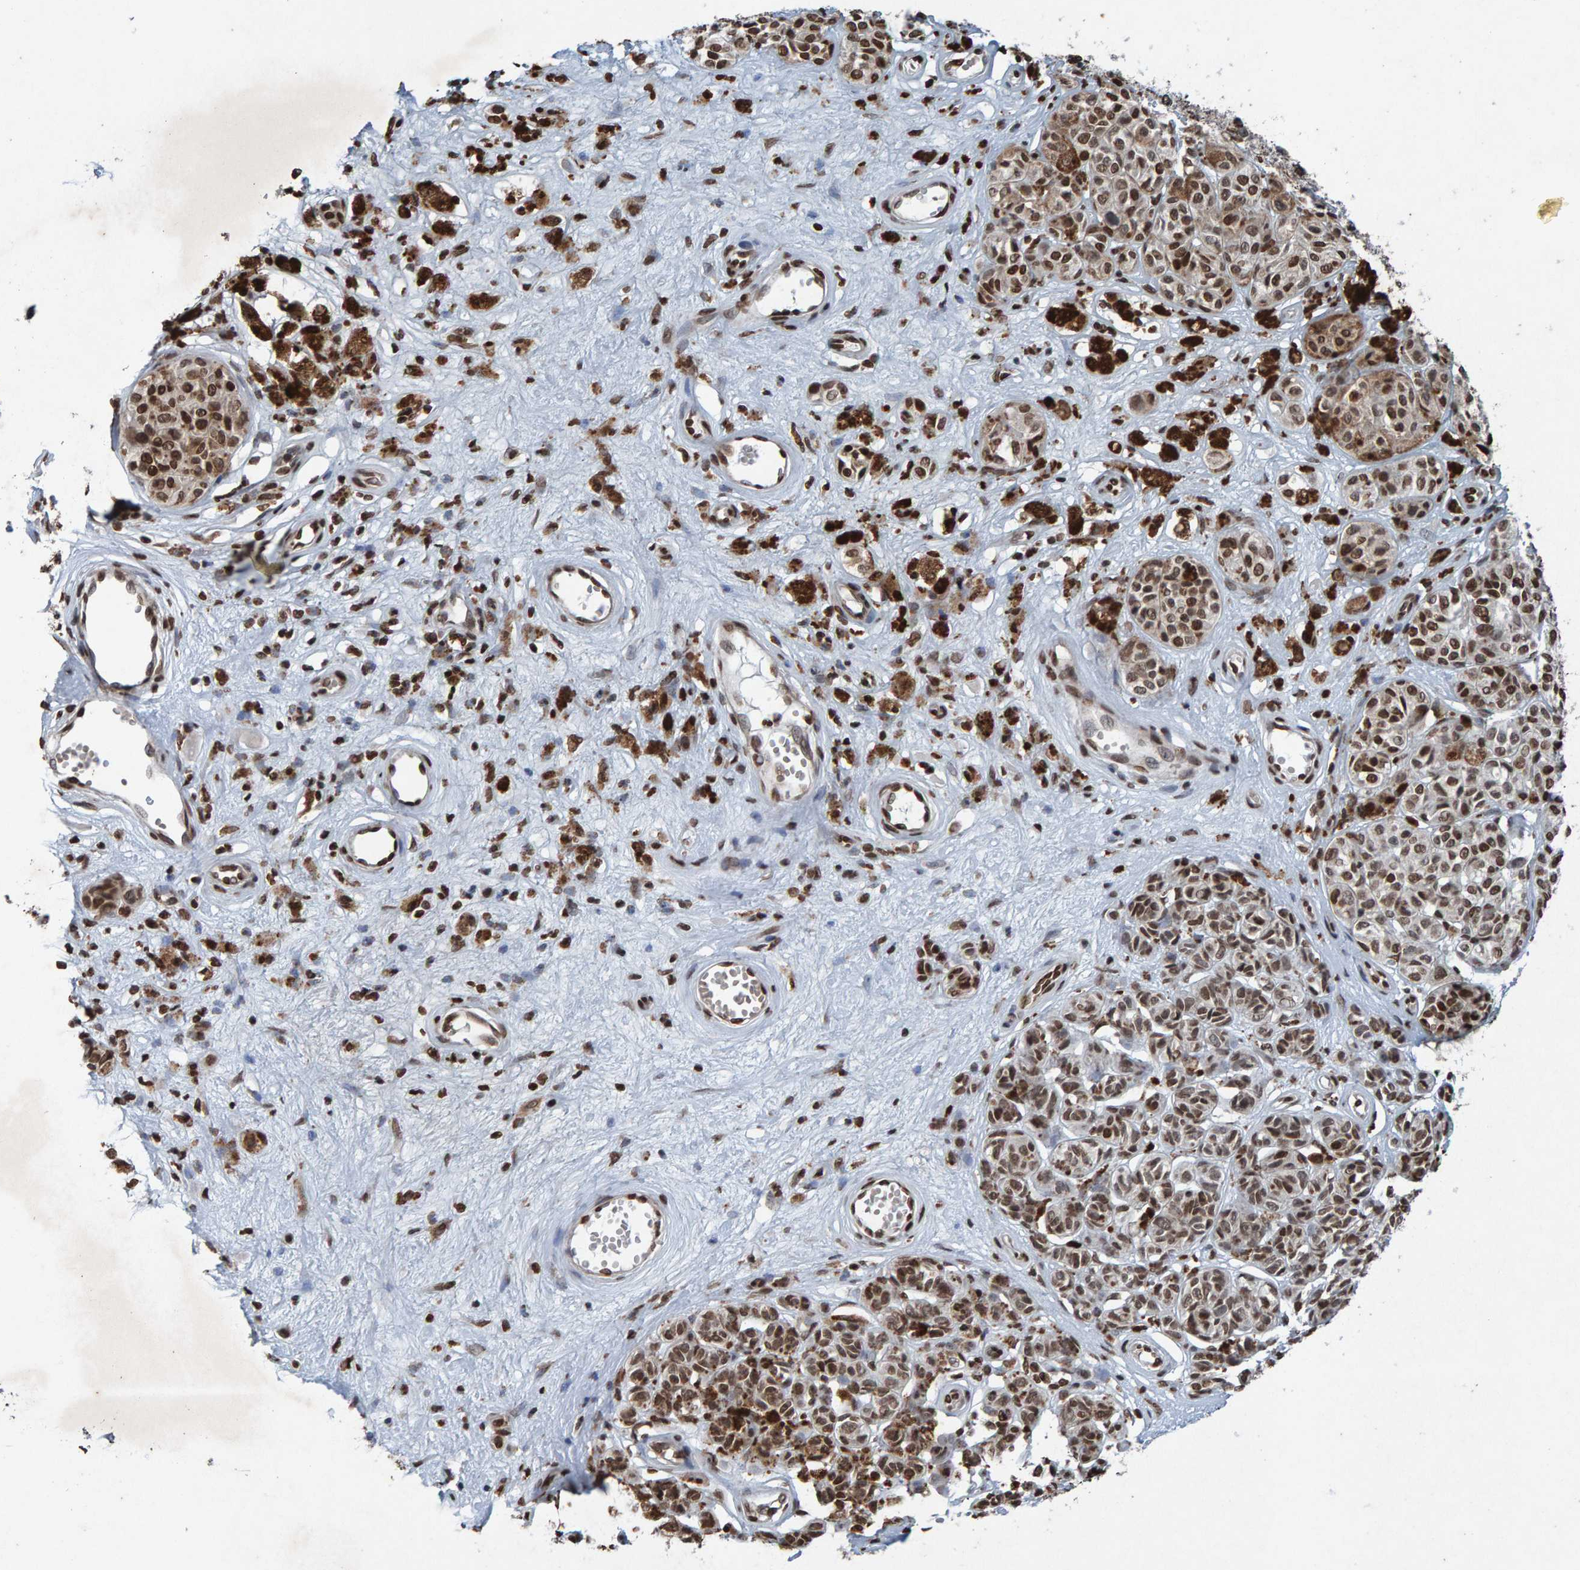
{"staining": {"intensity": "moderate", "quantity": ">75%", "location": "nuclear"}, "tissue": "melanoma", "cell_type": "Tumor cells", "image_type": "cancer", "snomed": [{"axis": "morphology", "description": "Malignant melanoma, NOS"}, {"axis": "topography", "description": "Skin"}], "caption": "Tumor cells reveal medium levels of moderate nuclear staining in approximately >75% of cells in human melanoma. (IHC, brightfield microscopy, high magnification).", "gene": "H2AZ1", "patient": {"sex": "female", "age": 64}}